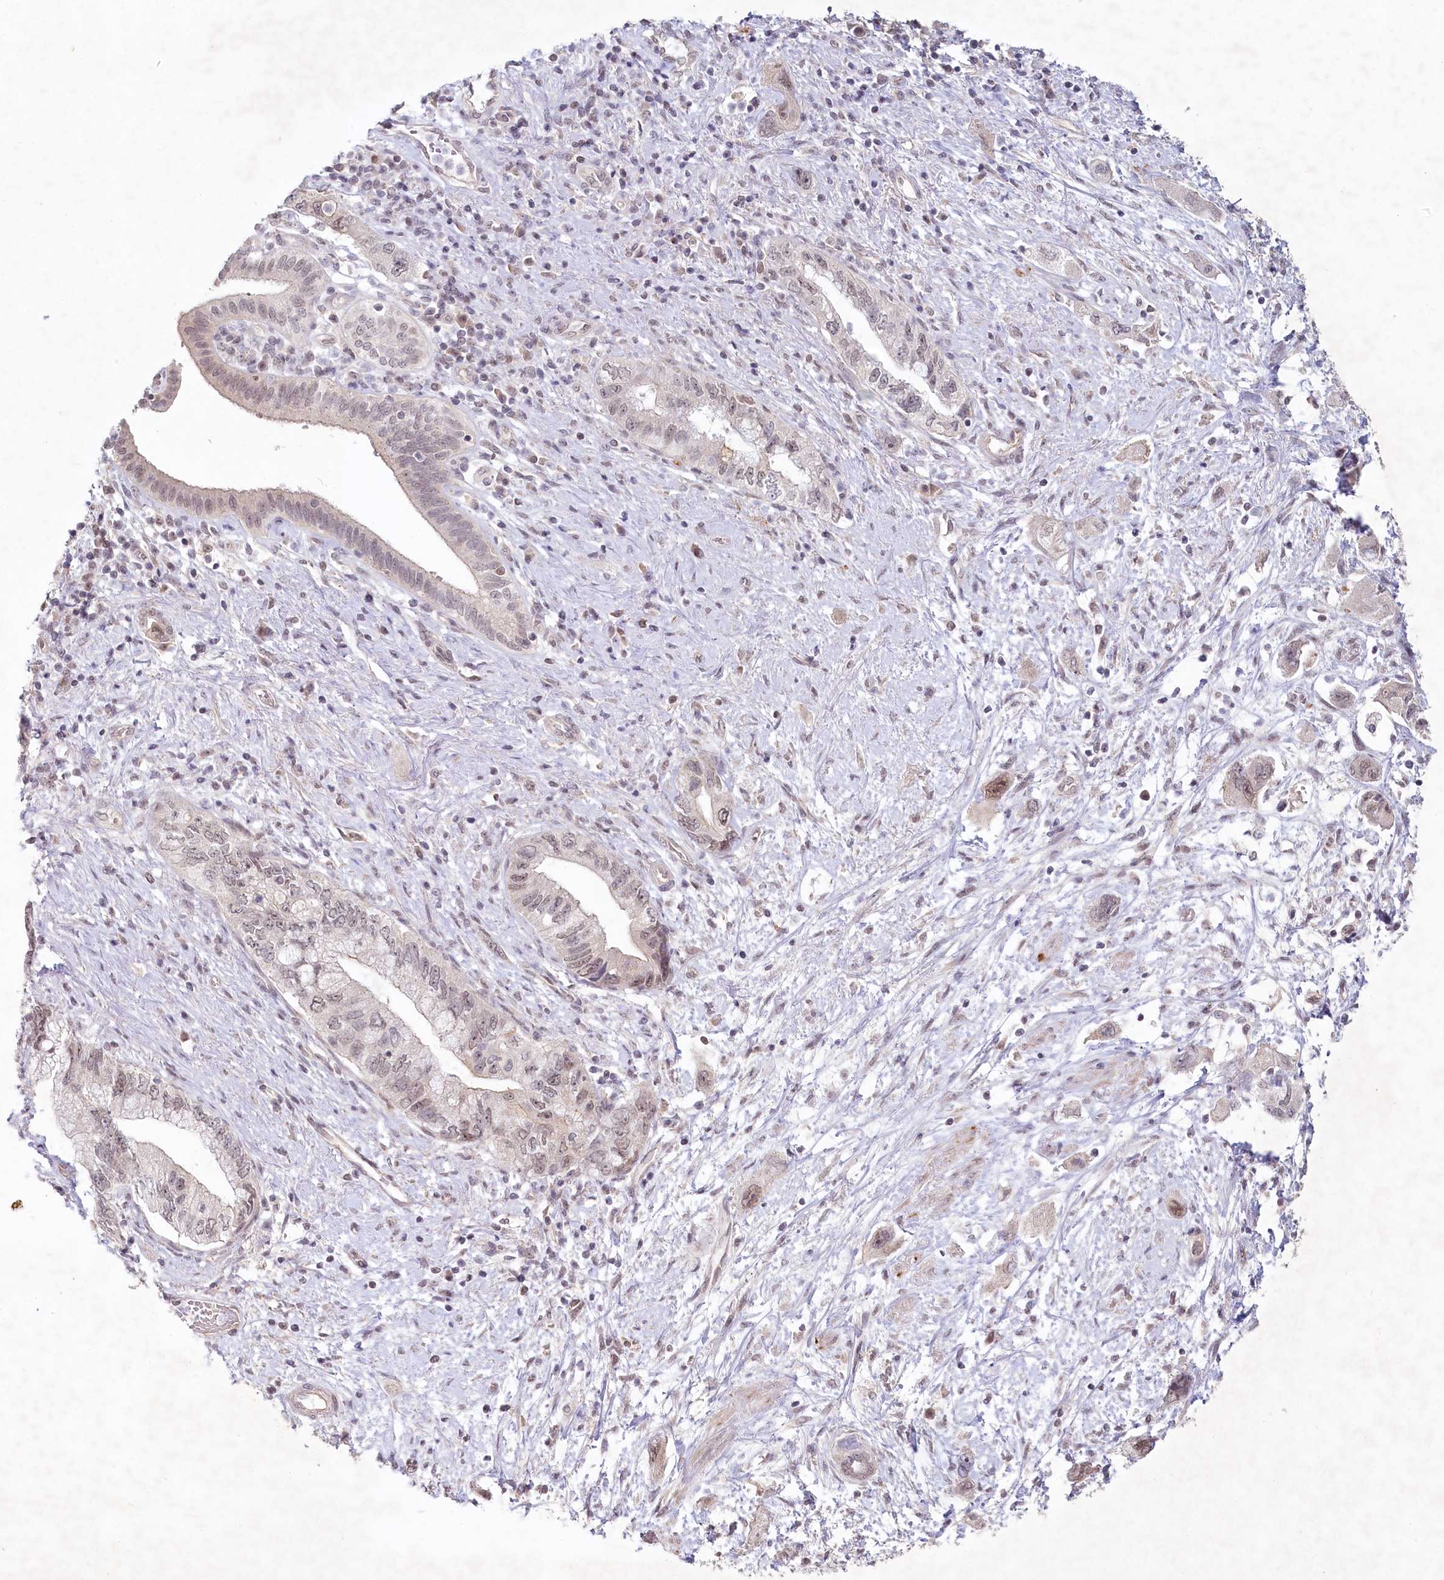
{"staining": {"intensity": "weak", "quantity": "25%-75%", "location": "nuclear"}, "tissue": "pancreatic cancer", "cell_type": "Tumor cells", "image_type": "cancer", "snomed": [{"axis": "morphology", "description": "Adenocarcinoma, NOS"}, {"axis": "topography", "description": "Pancreas"}], "caption": "IHC photomicrograph of neoplastic tissue: human pancreatic adenocarcinoma stained using immunohistochemistry (IHC) reveals low levels of weak protein expression localized specifically in the nuclear of tumor cells, appearing as a nuclear brown color.", "gene": "AMTN", "patient": {"sex": "female", "age": 73}}